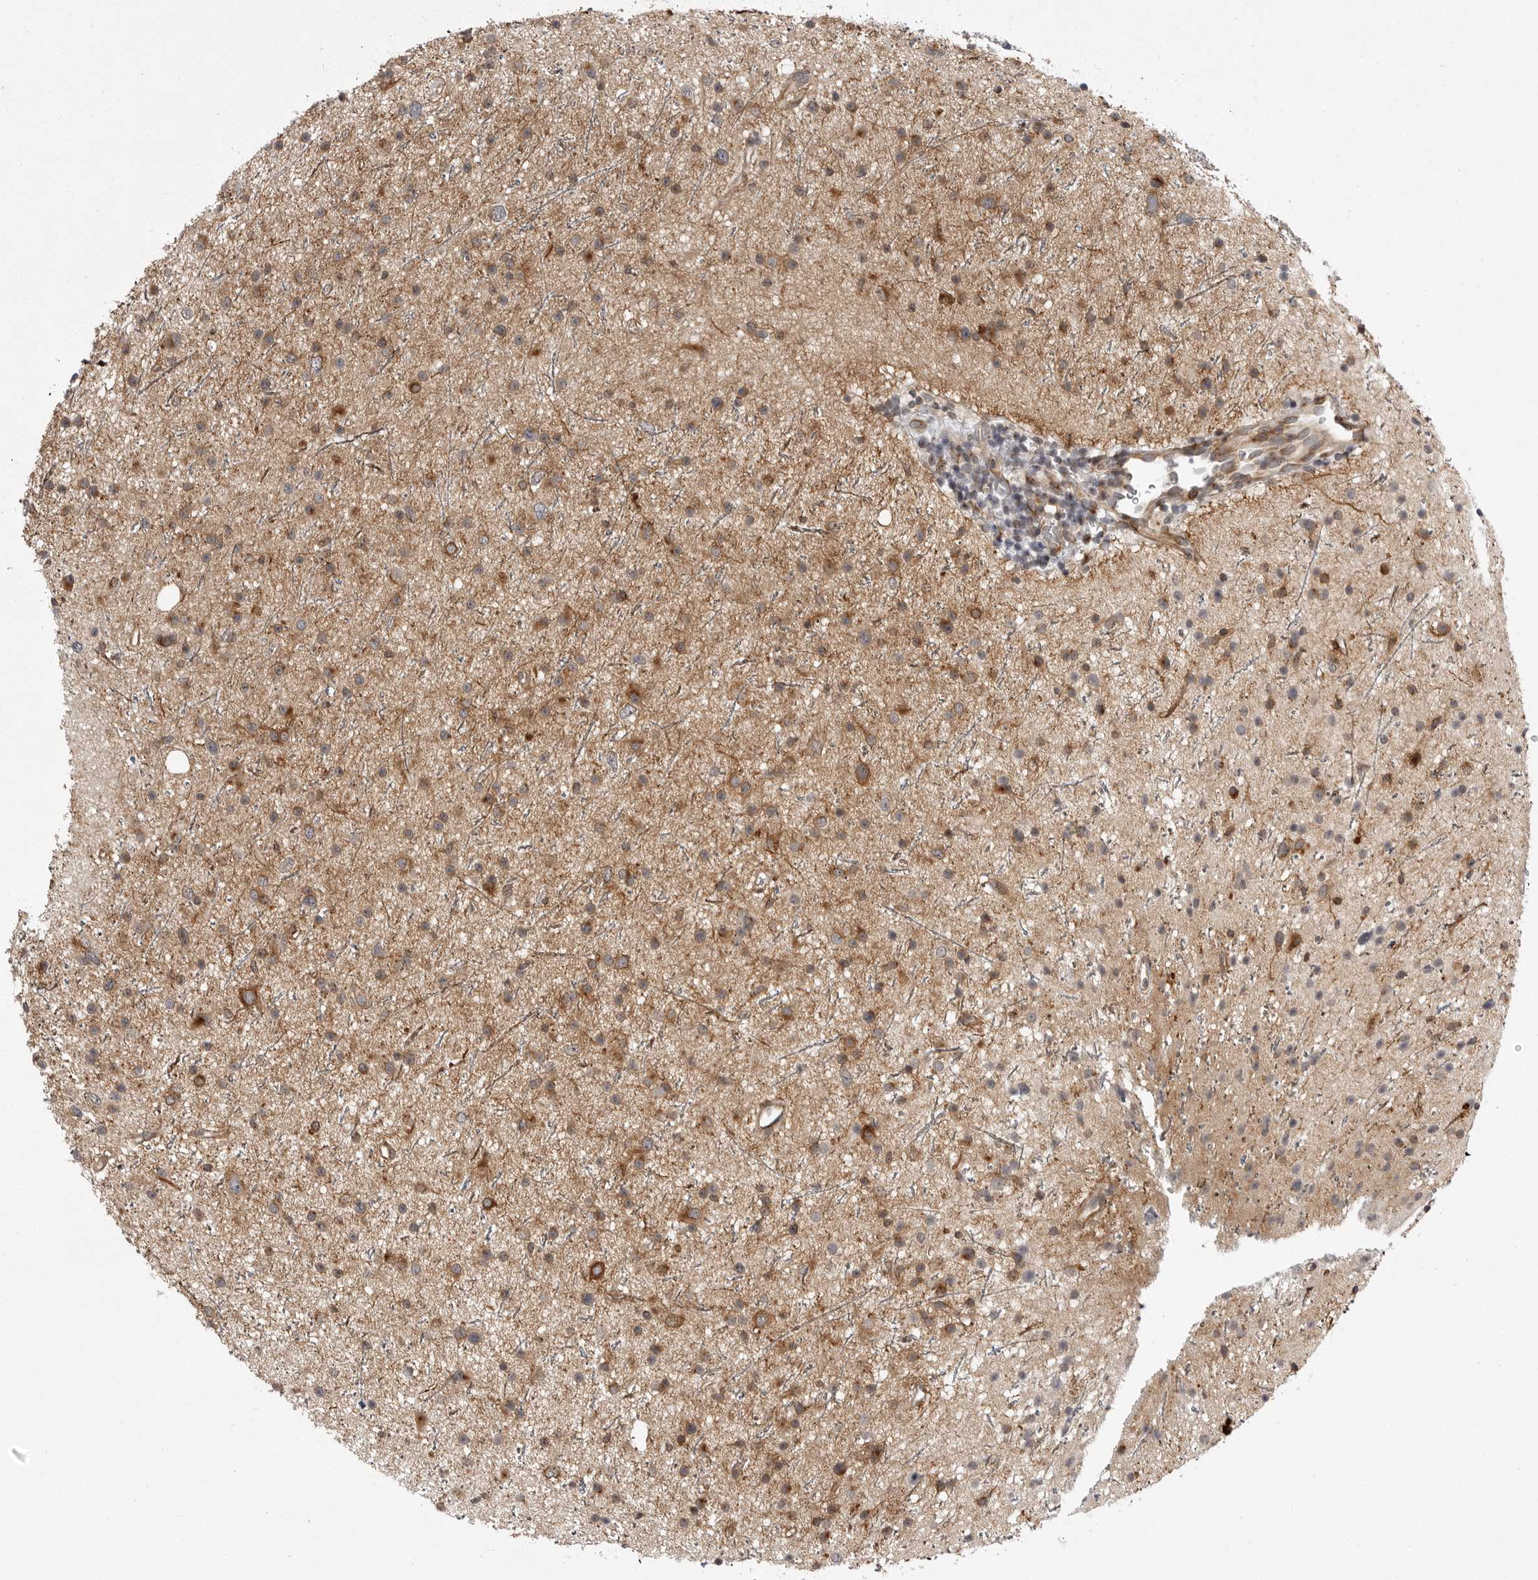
{"staining": {"intensity": "moderate", "quantity": ">75%", "location": "cytoplasmic/membranous"}, "tissue": "glioma", "cell_type": "Tumor cells", "image_type": "cancer", "snomed": [{"axis": "morphology", "description": "Glioma, malignant, Low grade"}, {"axis": "topography", "description": "Cerebral cortex"}], "caption": "This image reveals immunohistochemistry staining of human malignant low-grade glioma, with medium moderate cytoplasmic/membranous staining in approximately >75% of tumor cells.", "gene": "CD300LD", "patient": {"sex": "female", "age": 39}}